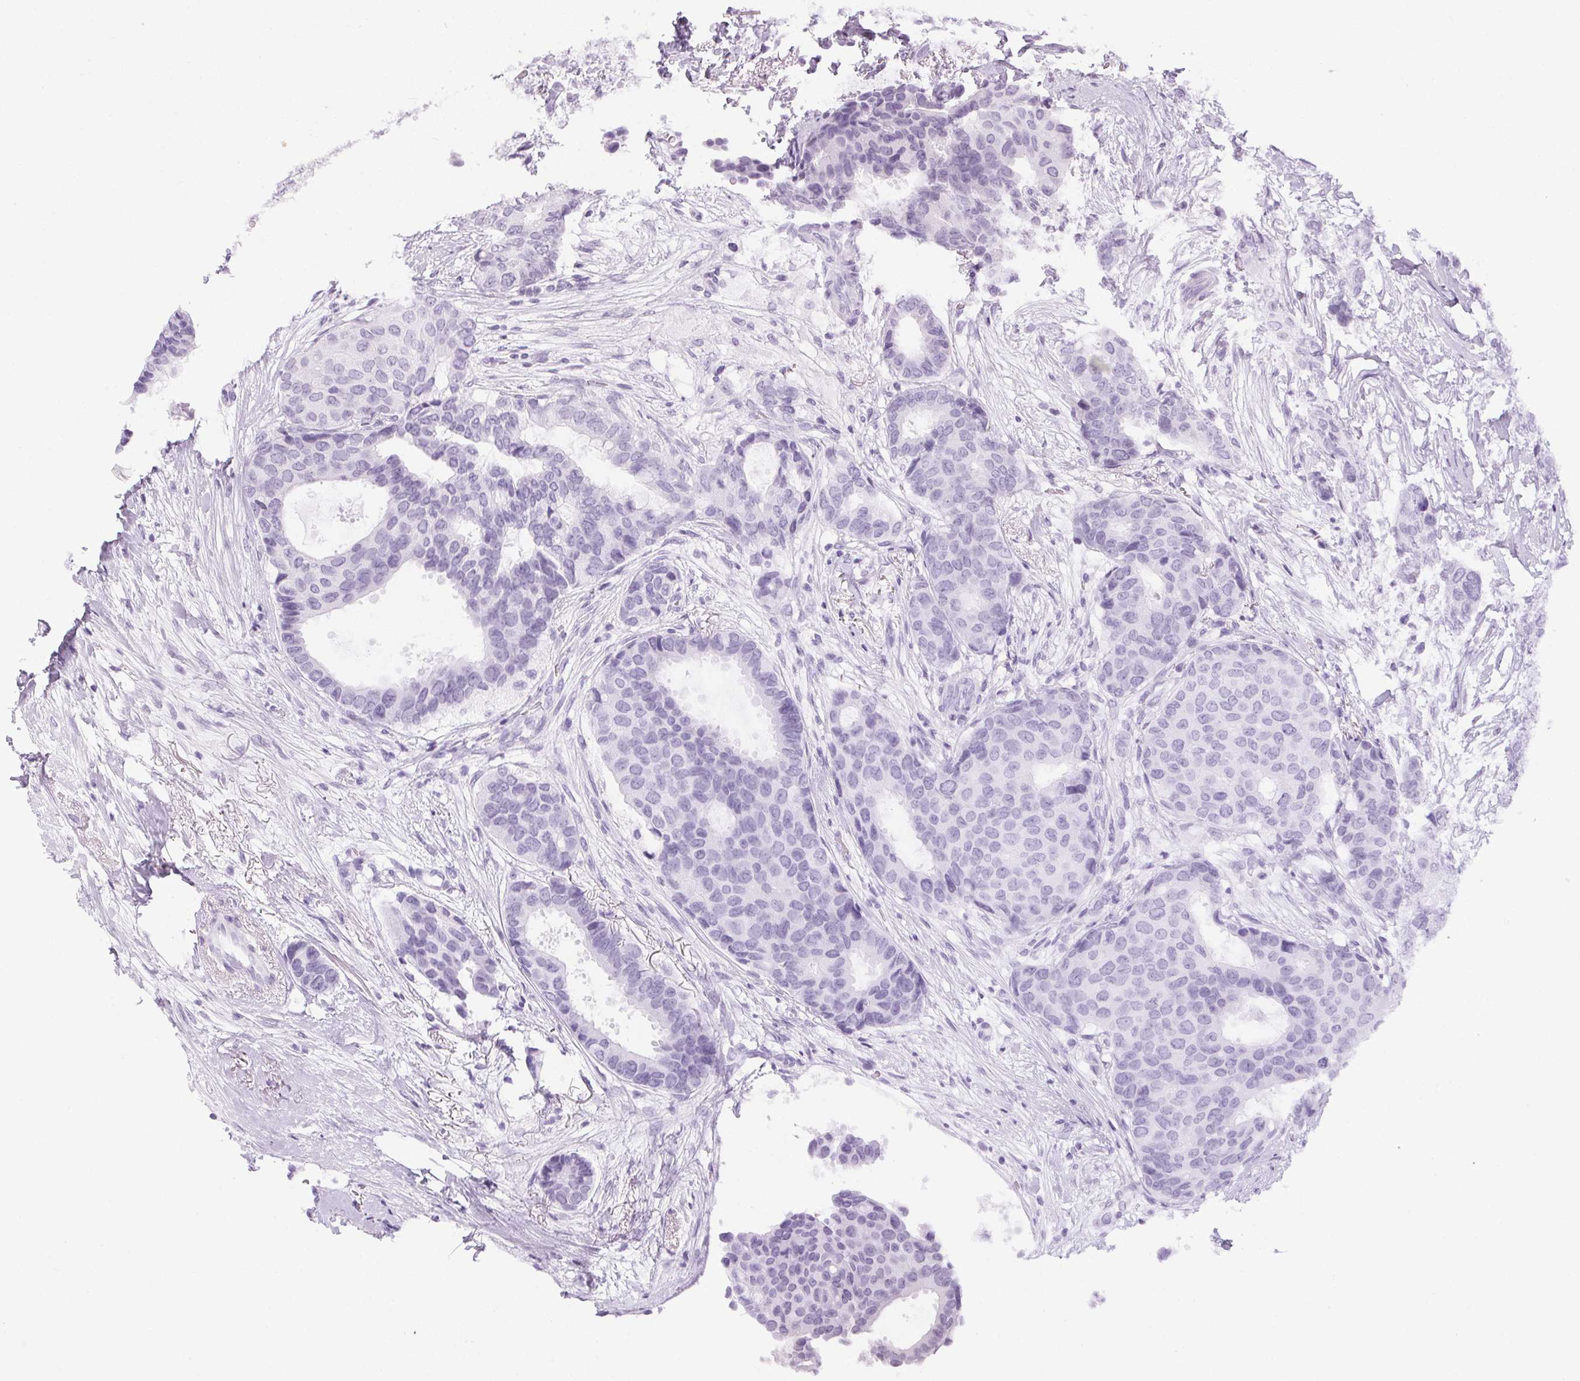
{"staining": {"intensity": "weak", "quantity": "25%-75%", "location": "cytoplasmic/membranous,nuclear"}, "tissue": "breast cancer", "cell_type": "Tumor cells", "image_type": "cancer", "snomed": [{"axis": "morphology", "description": "Duct carcinoma"}, {"axis": "topography", "description": "Breast"}], "caption": "Protein staining shows weak cytoplasmic/membranous and nuclear positivity in about 25%-75% of tumor cells in invasive ductal carcinoma (breast).", "gene": "TMEM175", "patient": {"sex": "female", "age": 75}}